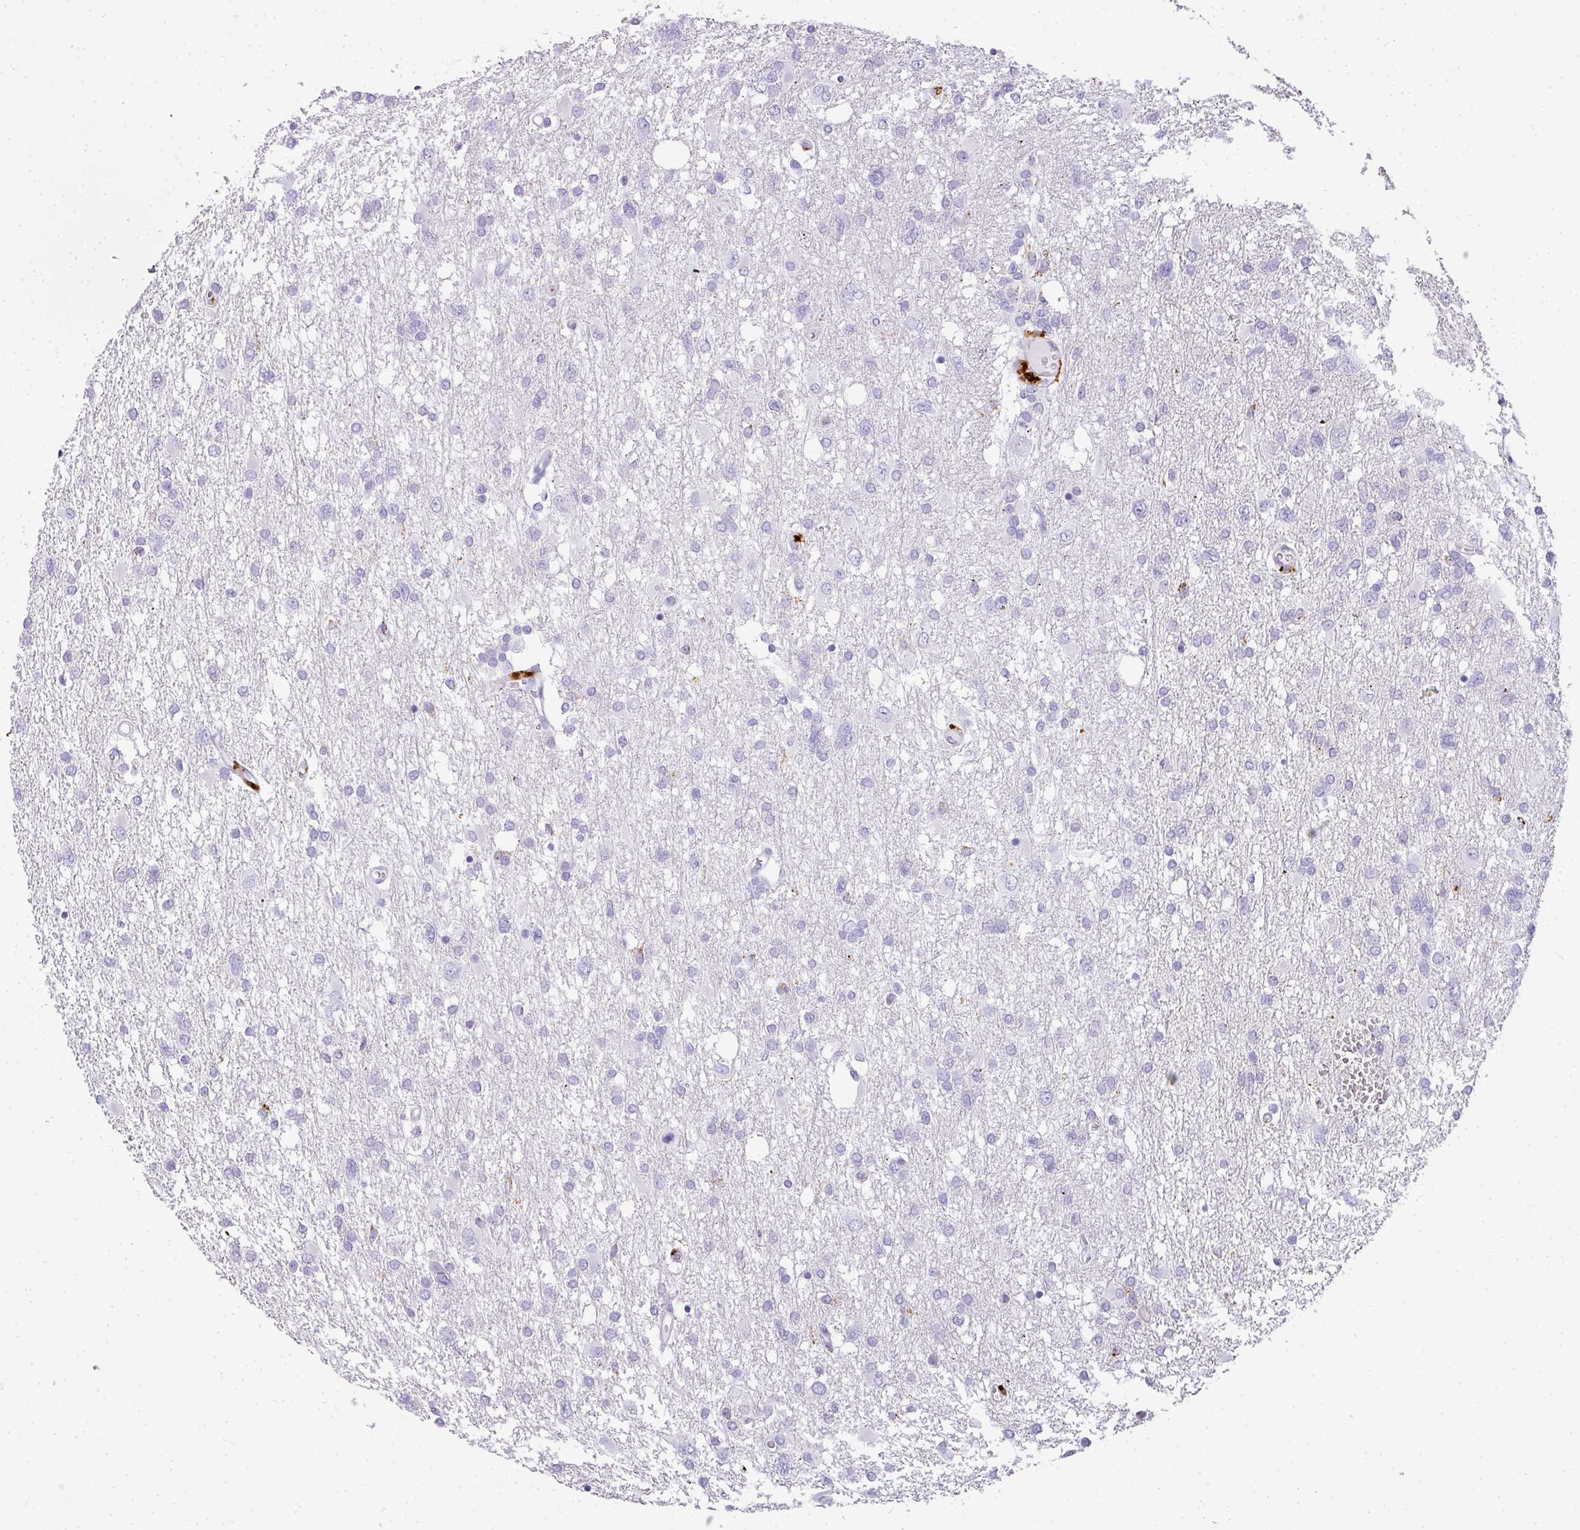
{"staining": {"intensity": "negative", "quantity": "none", "location": "none"}, "tissue": "glioma", "cell_type": "Tumor cells", "image_type": "cancer", "snomed": [{"axis": "morphology", "description": "Glioma, malignant, High grade"}, {"axis": "topography", "description": "Brain"}], "caption": "An IHC image of glioma is shown. There is no staining in tumor cells of glioma.", "gene": "MMACHC", "patient": {"sex": "male", "age": 61}}